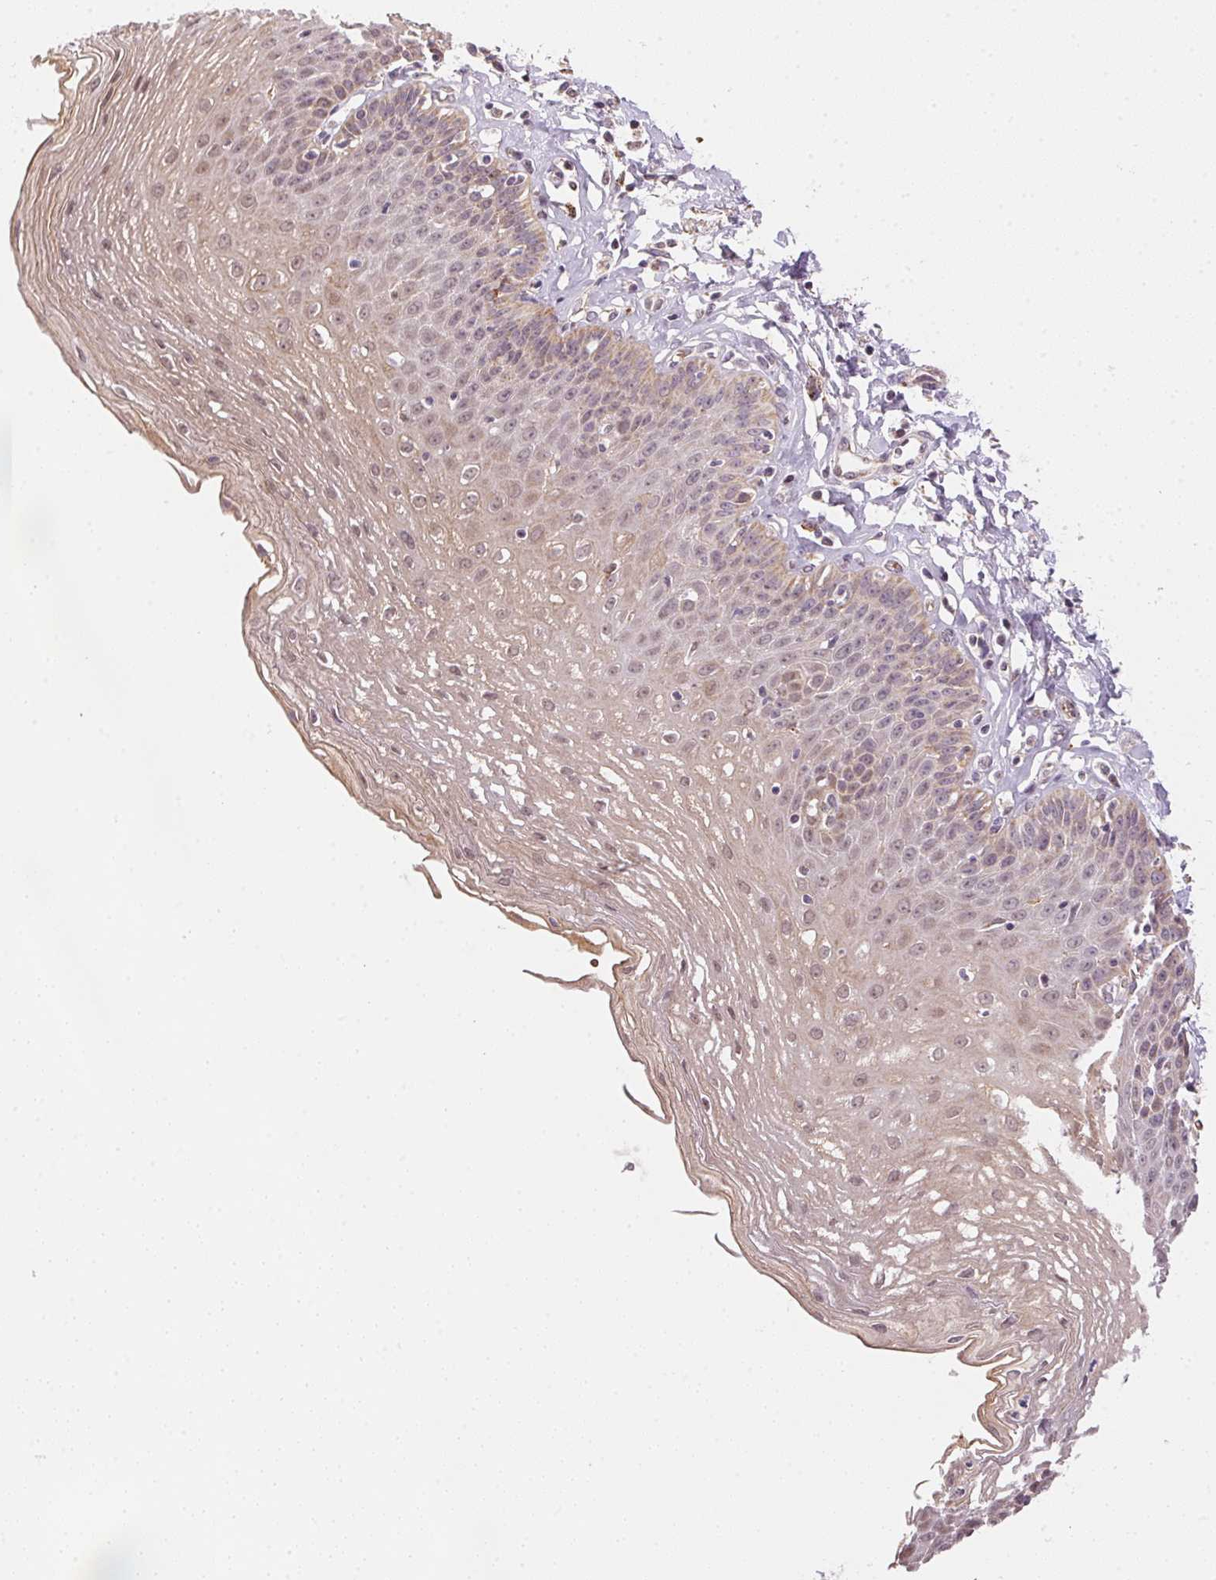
{"staining": {"intensity": "weak", "quantity": "25%-75%", "location": "cytoplasmic/membranous"}, "tissue": "esophagus", "cell_type": "Squamous epithelial cells", "image_type": "normal", "snomed": [{"axis": "morphology", "description": "Normal tissue, NOS"}, {"axis": "topography", "description": "Esophagus"}], "caption": "Weak cytoplasmic/membranous staining for a protein is present in about 25%-75% of squamous epithelial cells of normal esophagus using IHC.", "gene": "METTL13", "patient": {"sex": "female", "age": 81}}